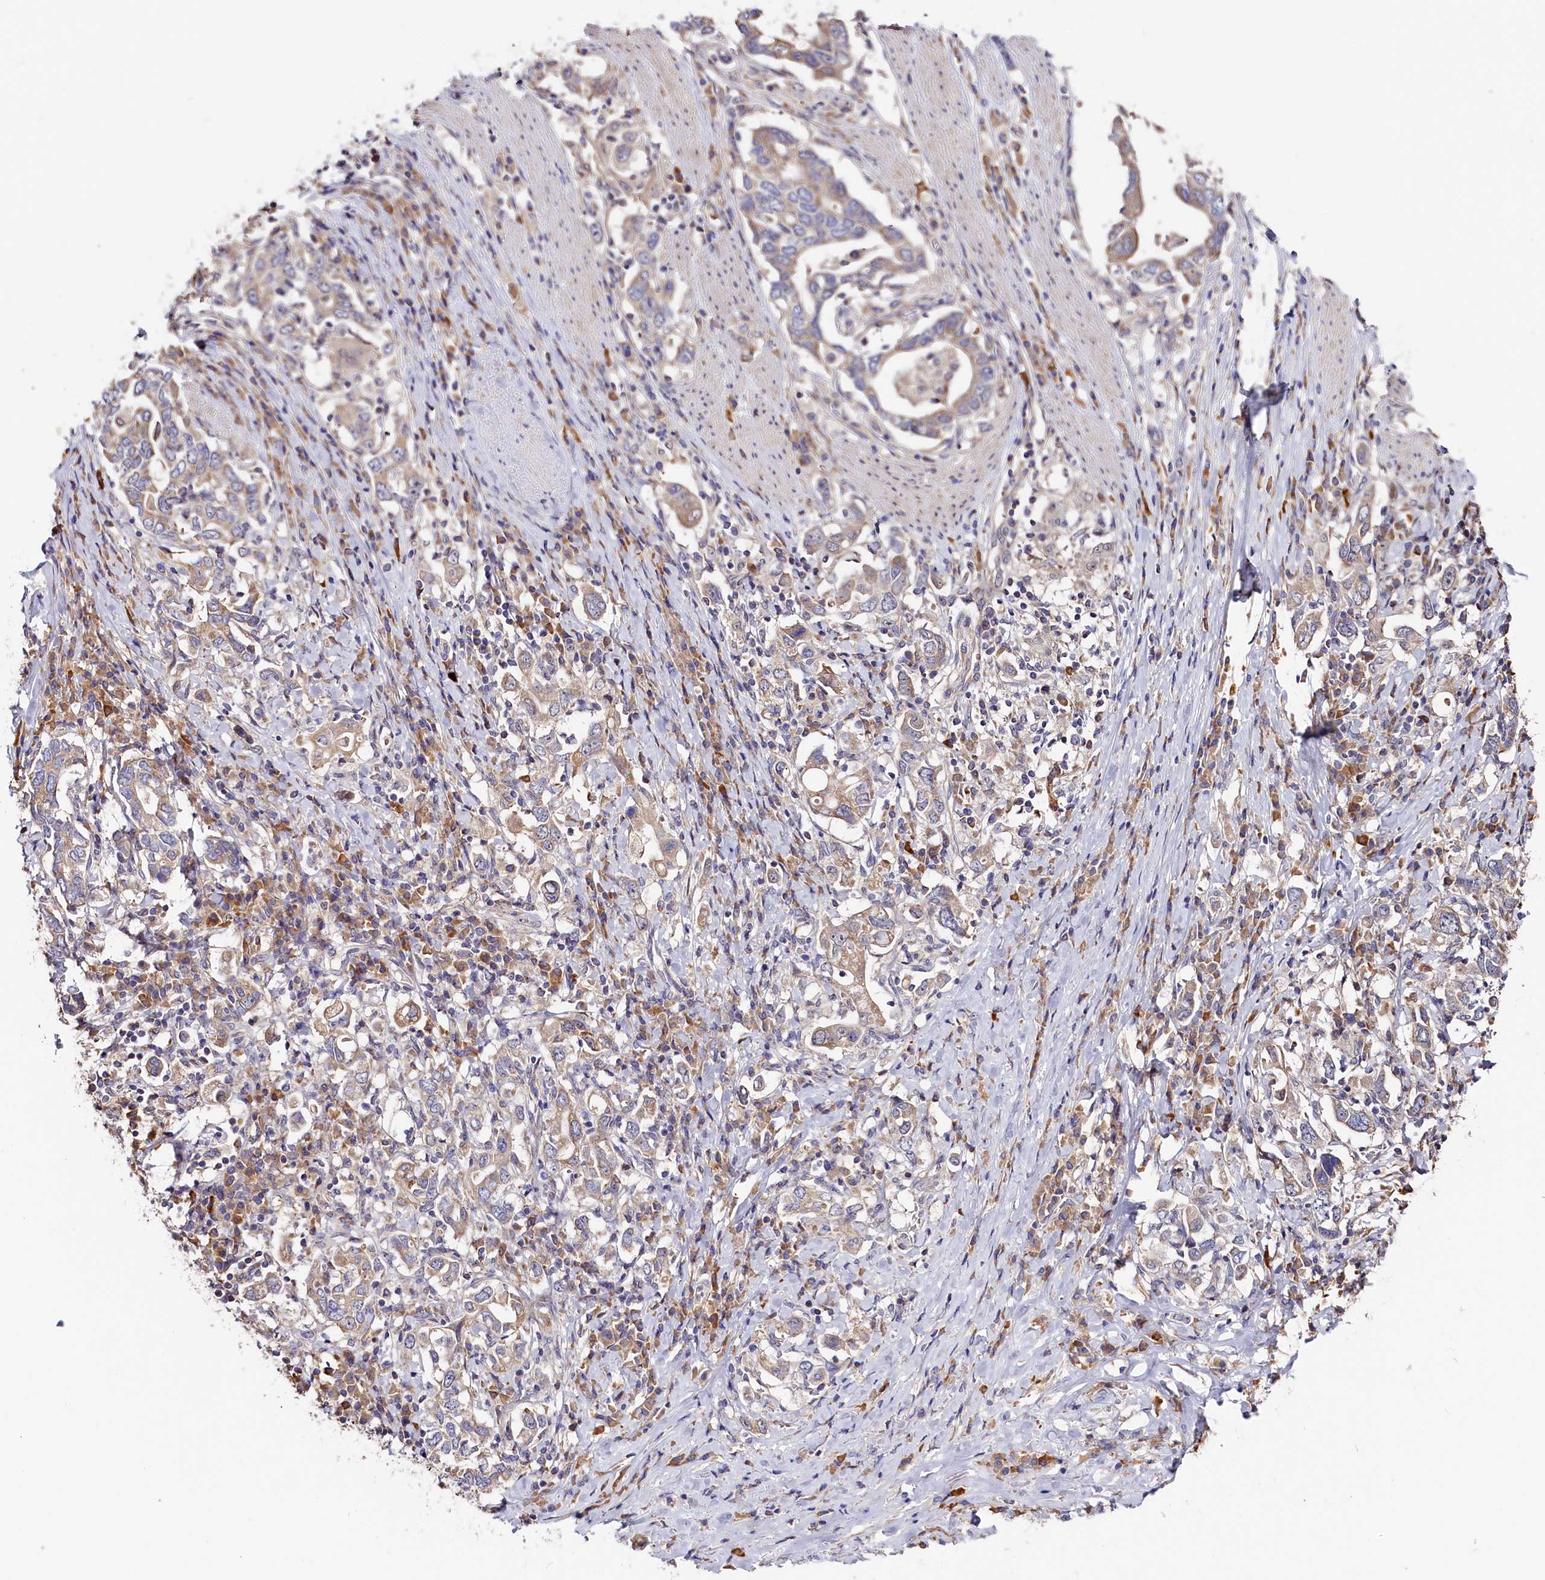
{"staining": {"intensity": "weak", "quantity": "<25%", "location": "cytoplasmic/membranous"}, "tissue": "stomach cancer", "cell_type": "Tumor cells", "image_type": "cancer", "snomed": [{"axis": "morphology", "description": "Adenocarcinoma, NOS"}, {"axis": "topography", "description": "Stomach, upper"}, {"axis": "topography", "description": "Stomach"}], "caption": "High magnification brightfield microscopy of stomach cancer (adenocarcinoma) stained with DAB (brown) and counterstained with hematoxylin (blue): tumor cells show no significant expression.", "gene": "CEP44", "patient": {"sex": "male", "age": 62}}